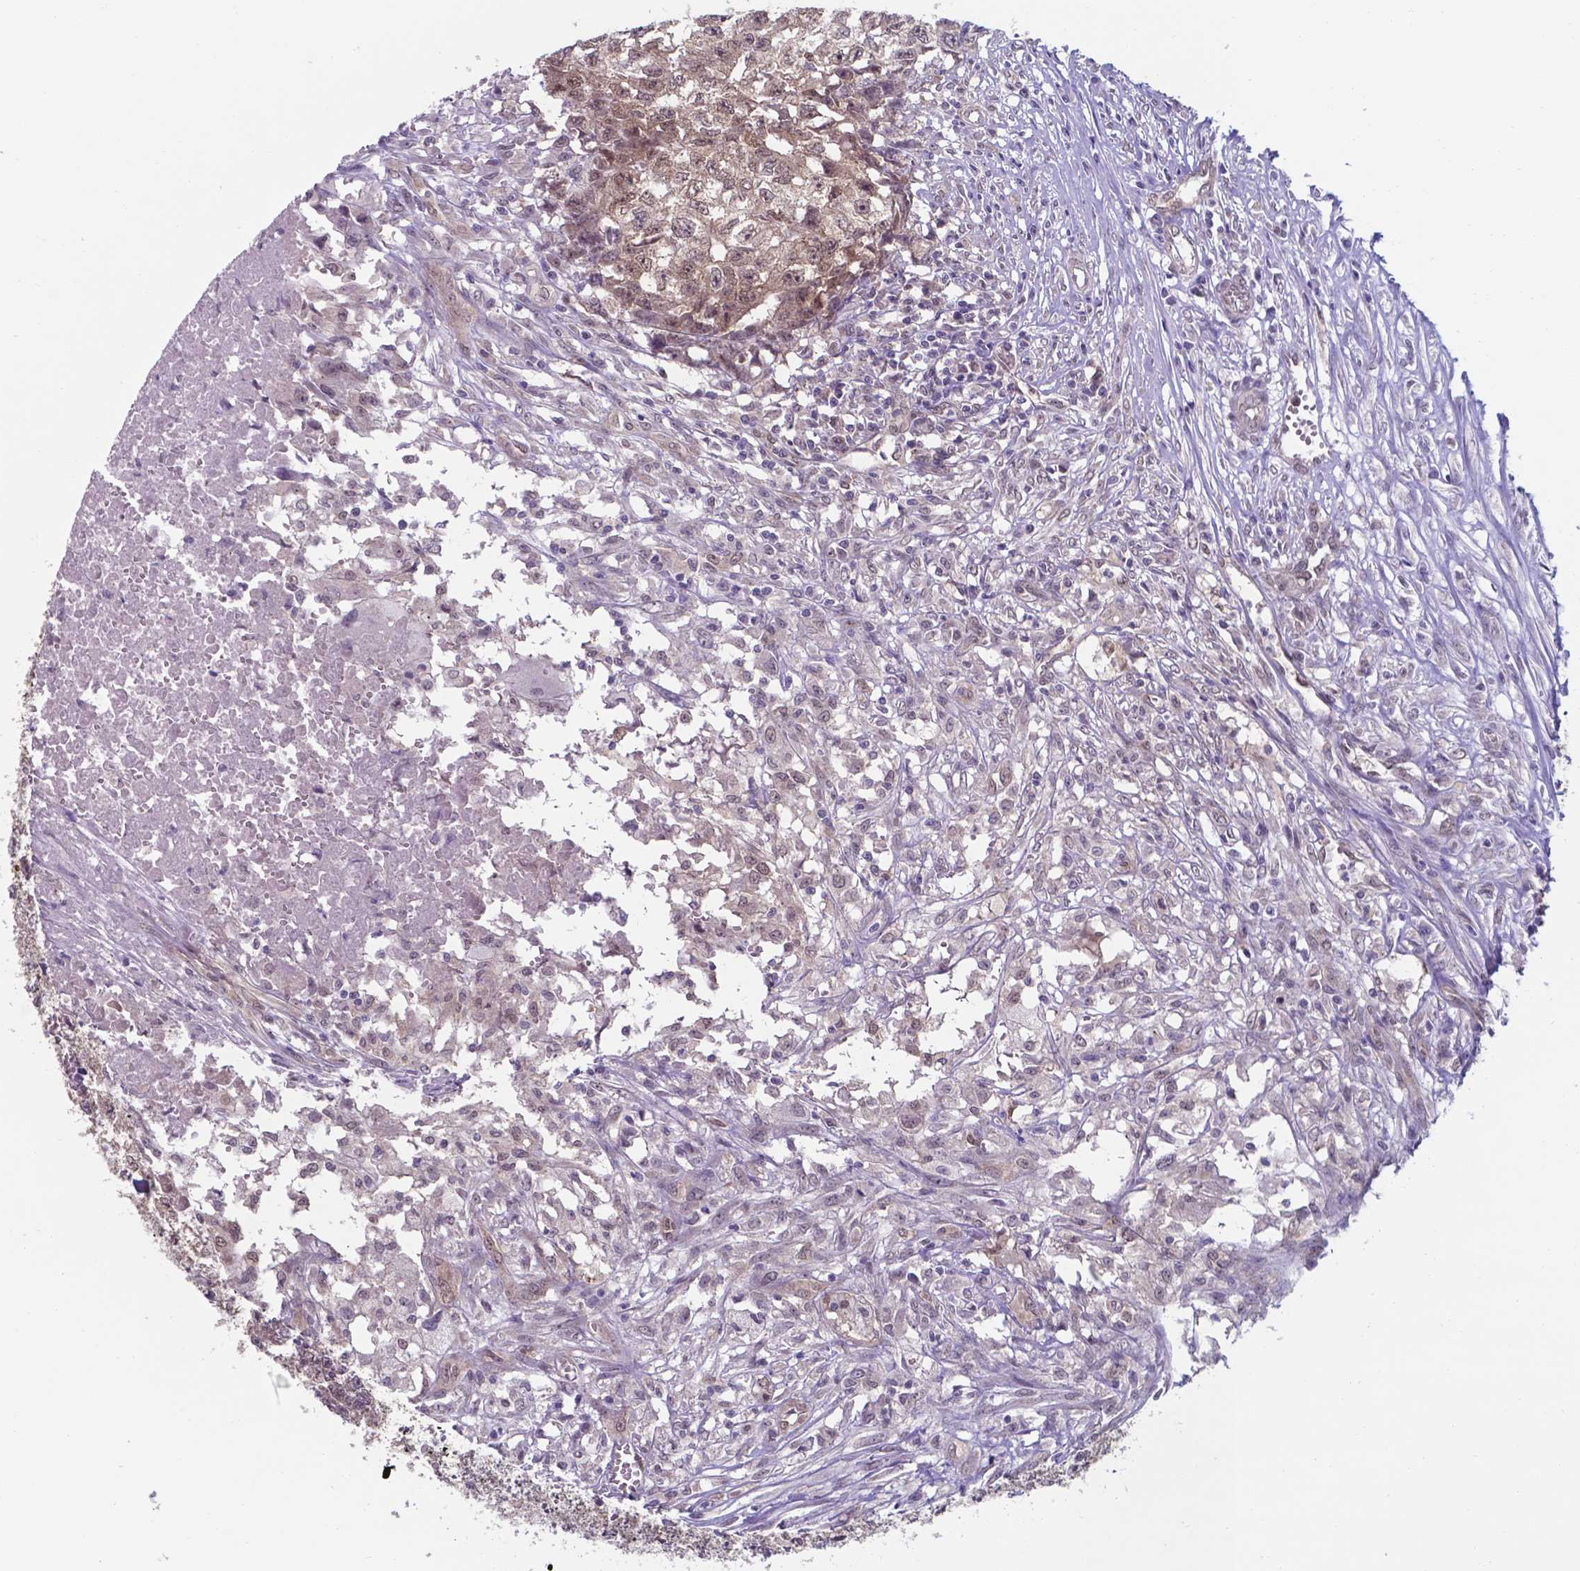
{"staining": {"intensity": "weak", "quantity": ">75%", "location": "cytoplasmic/membranous,nuclear"}, "tissue": "testis cancer", "cell_type": "Tumor cells", "image_type": "cancer", "snomed": [{"axis": "morphology", "description": "Carcinoma, Embryonal, NOS"}, {"axis": "morphology", "description": "Teratoma, malignant, NOS"}, {"axis": "topography", "description": "Testis"}], "caption": "Protein staining of testis cancer tissue shows weak cytoplasmic/membranous and nuclear positivity in about >75% of tumor cells. Using DAB (3,3'-diaminobenzidine) (brown) and hematoxylin (blue) stains, captured at high magnification using brightfield microscopy.", "gene": "UBE2E2", "patient": {"sex": "male", "age": 24}}